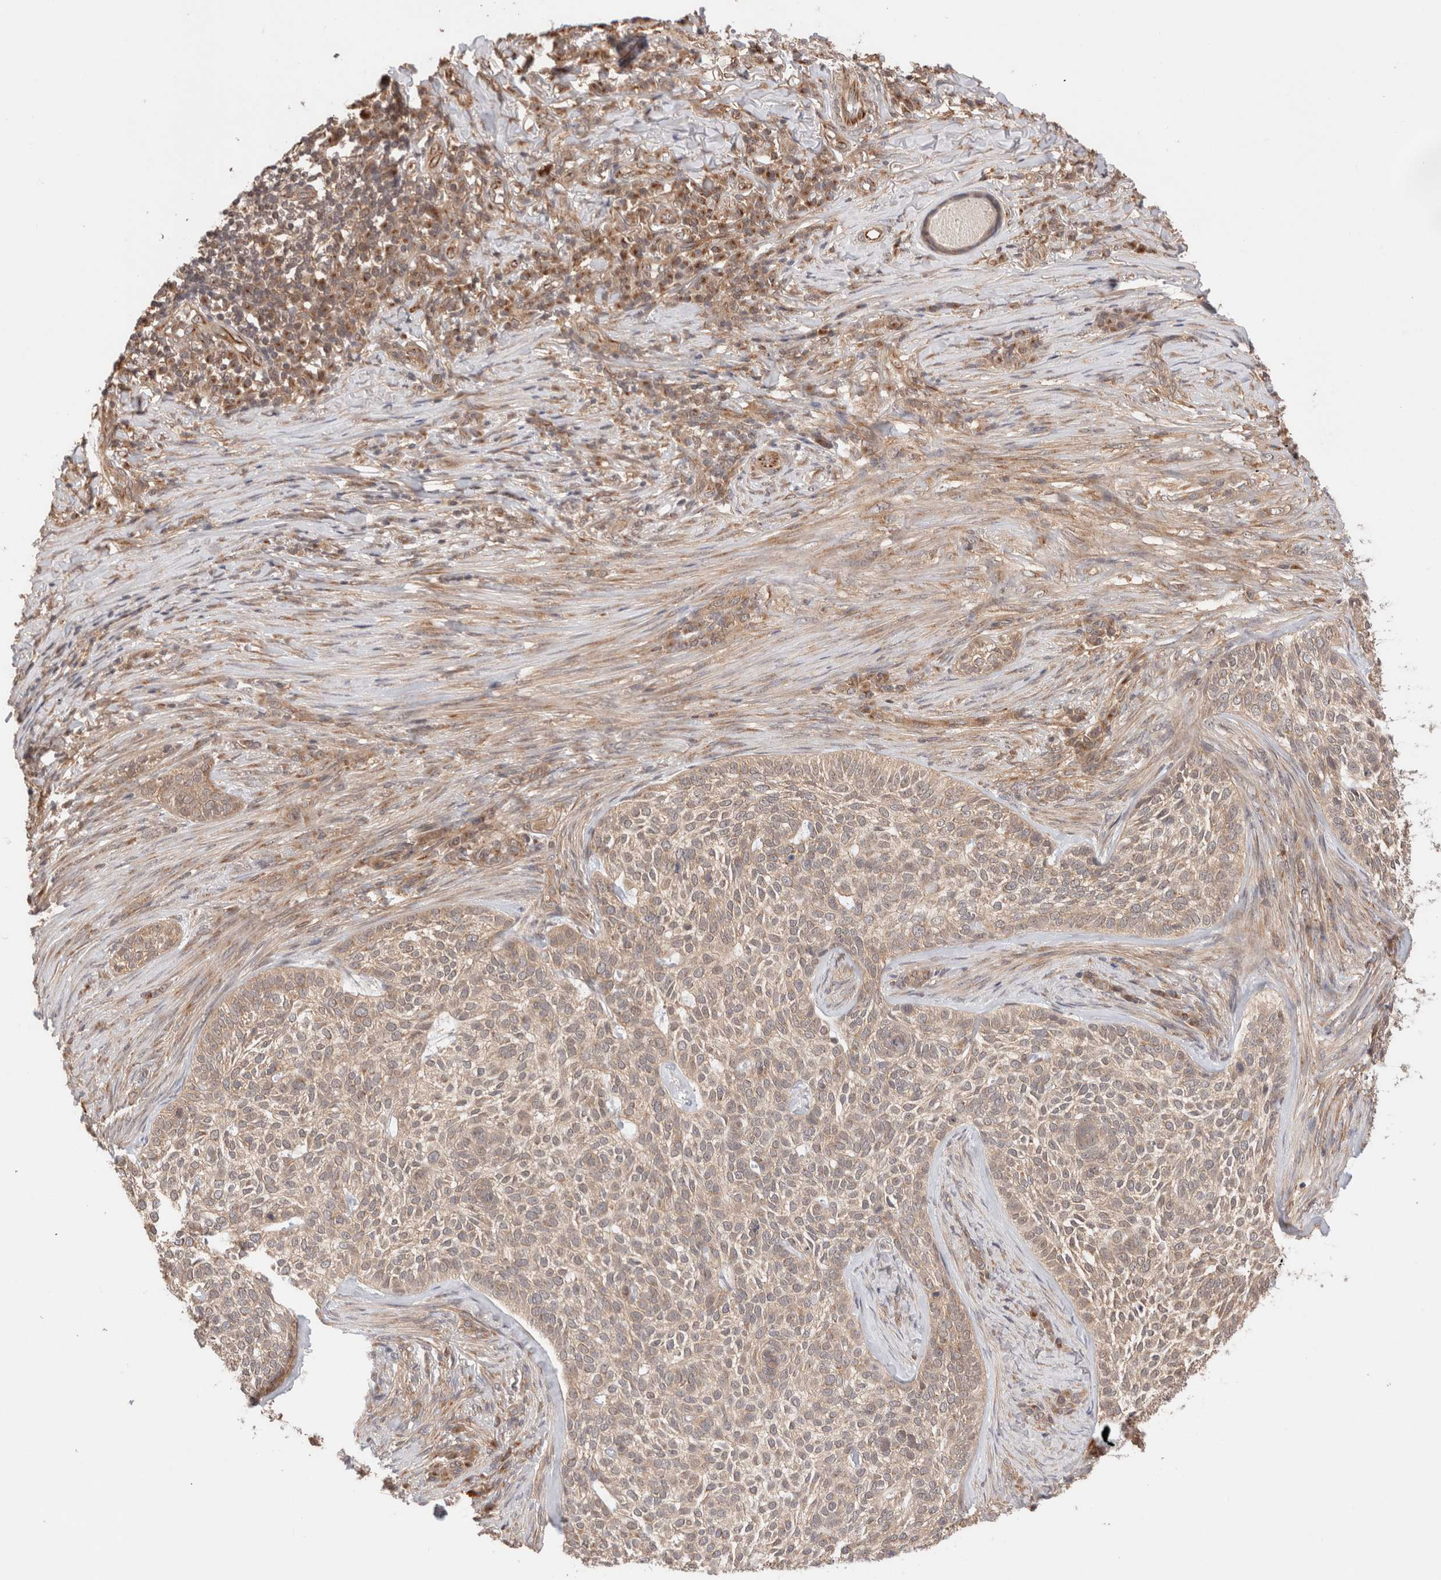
{"staining": {"intensity": "weak", "quantity": ">75%", "location": "cytoplasmic/membranous,nuclear"}, "tissue": "skin cancer", "cell_type": "Tumor cells", "image_type": "cancer", "snomed": [{"axis": "morphology", "description": "Basal cell carcinoma"}, {"axis": "topography", "description": "Skin"}], "caption": "Protein analysis of basal cell carcinoma (skin) tissue exhibits weak cytoplasmic/membranous and nuclear positivity in approximately >75% of tumor cells.", "gene": "SIKE1", "patient": {"sex": "female", "age": 64}}